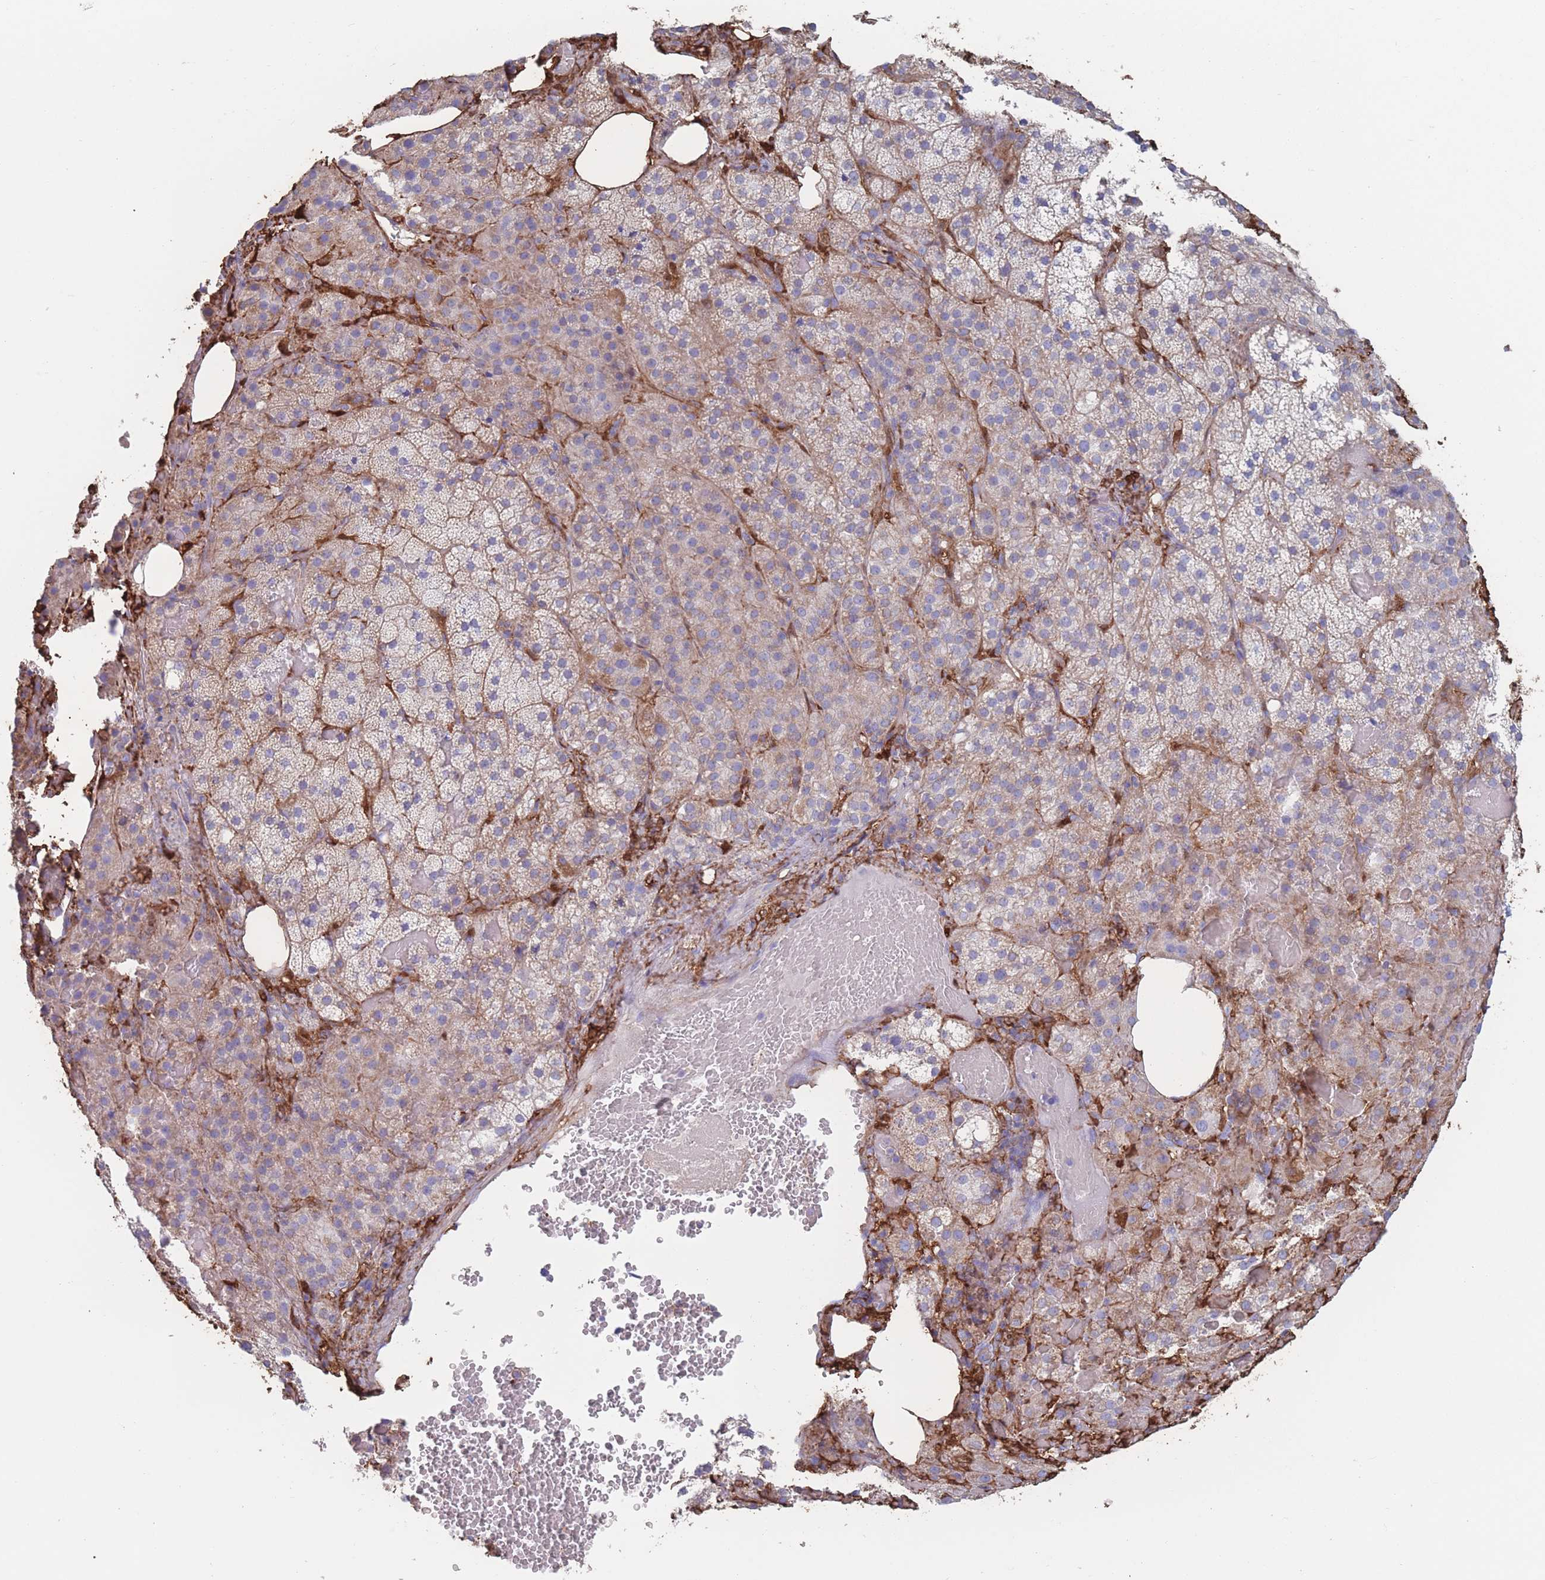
{"staining": {"intensity": "weak", "quantity": "25%-75%", "location": "cytoplasmic/membranous"}, "tissue": "adrenal gland", "cell_type": "Glandular cells", "image_type": "normal", "snomed": [{"axis": "morphology", "description": "Normal tissue, NOS"}, {"axis": "topography", "description": "Adrenal gland"}], "caption": "An IHC image of normal tissue is shown. Protein staining in brown labels weak cytoplasmic/membranous positivity in adrenal gland within glandular cells.", "gene": "ADH1A", "patient": {"sex": "female", "age": 59}}